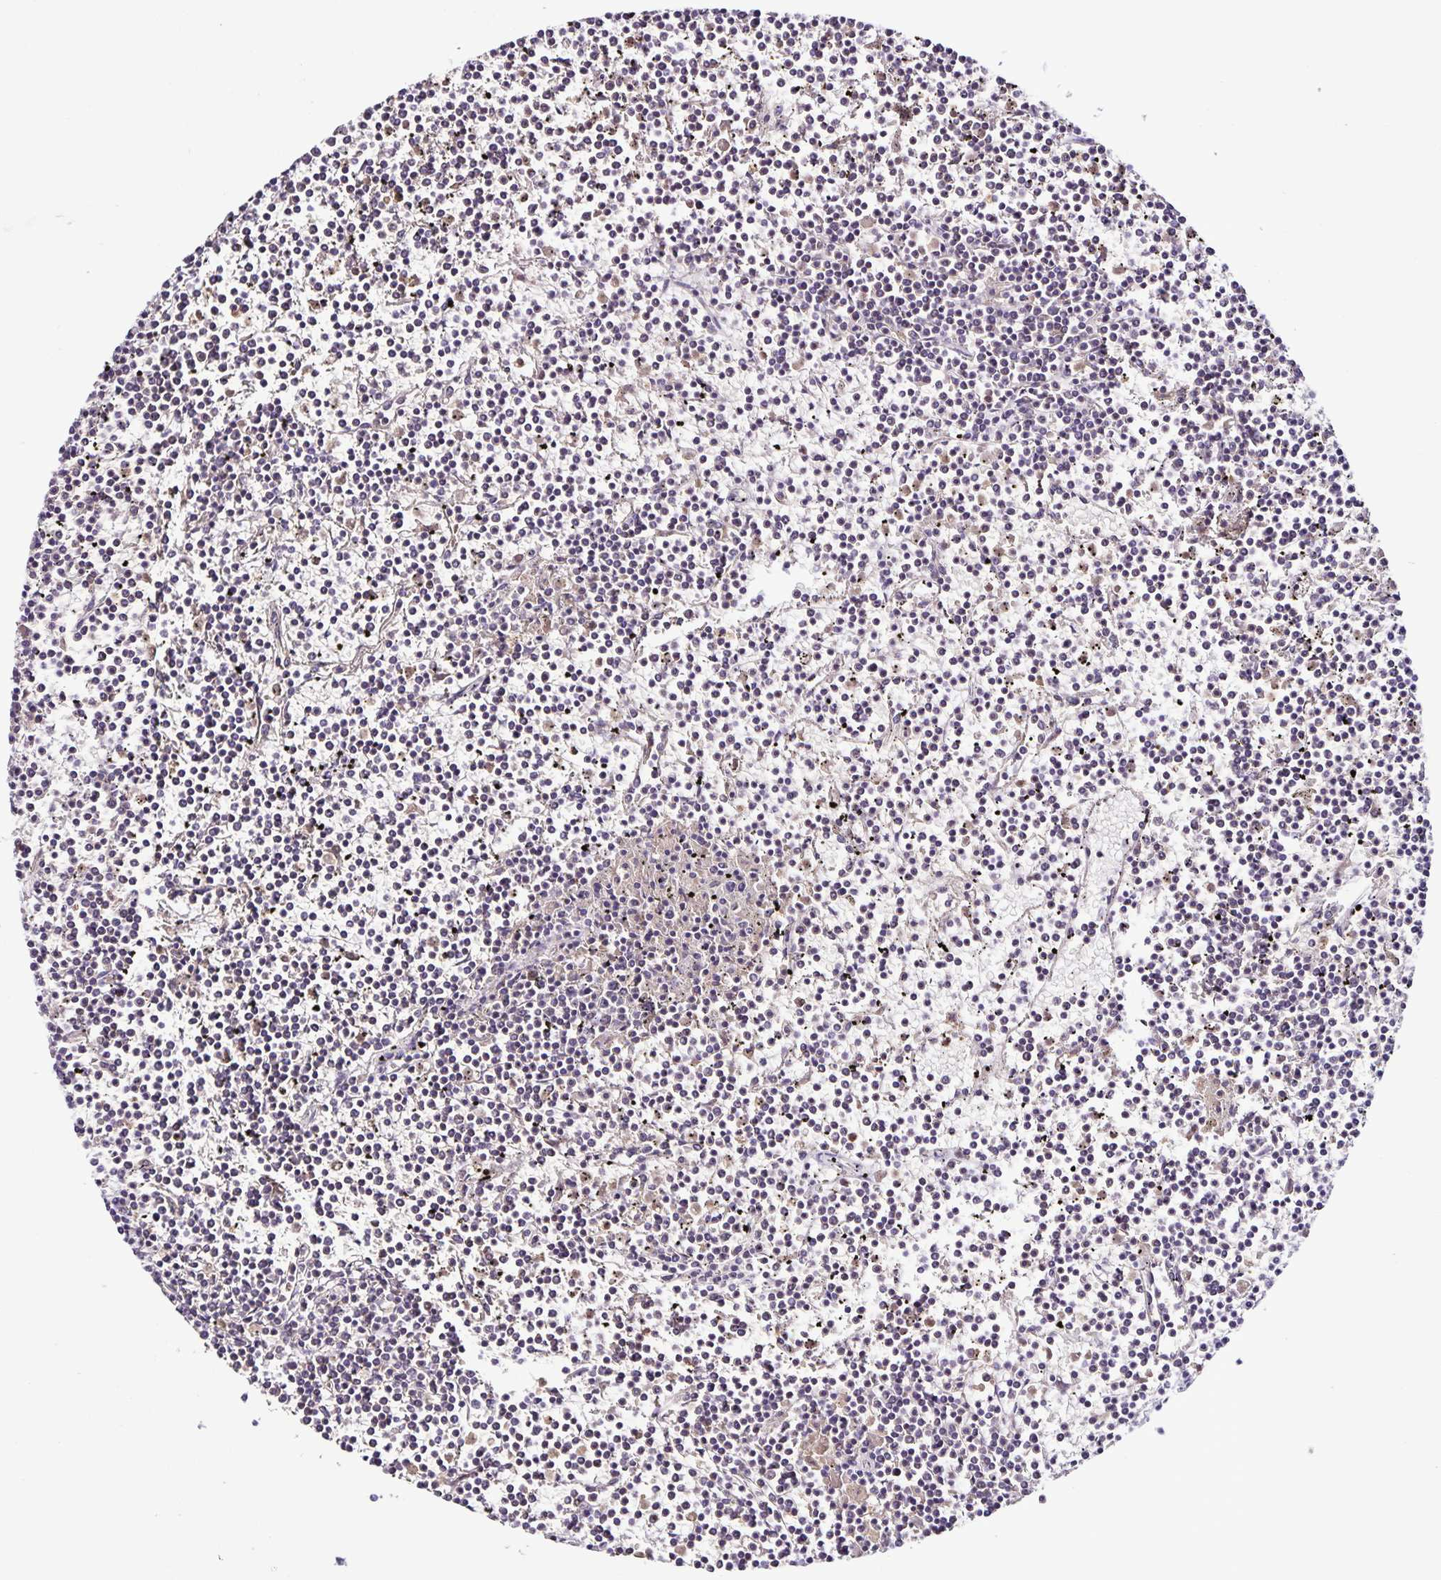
{"staining": {"intensity": "negative", "quantity": "none", "location": "none"}, "tissue": "lymphoma", "cell_type": "Tumor cells", "image_type": "cancer", "snomed": [{"axis": "morphology", "description": "Malignant lymphoma, non-Hodgkin's type, Low grade"}, {"axis": "topography", "description": "Spleen"}], "caption": "This is an immunohistochemistry (IHC) photomicrograph of lymphoma. There is no expression in tumor cells.", "gene": "MAN1A1", "patient": {"sex": "female", "age": 19}}